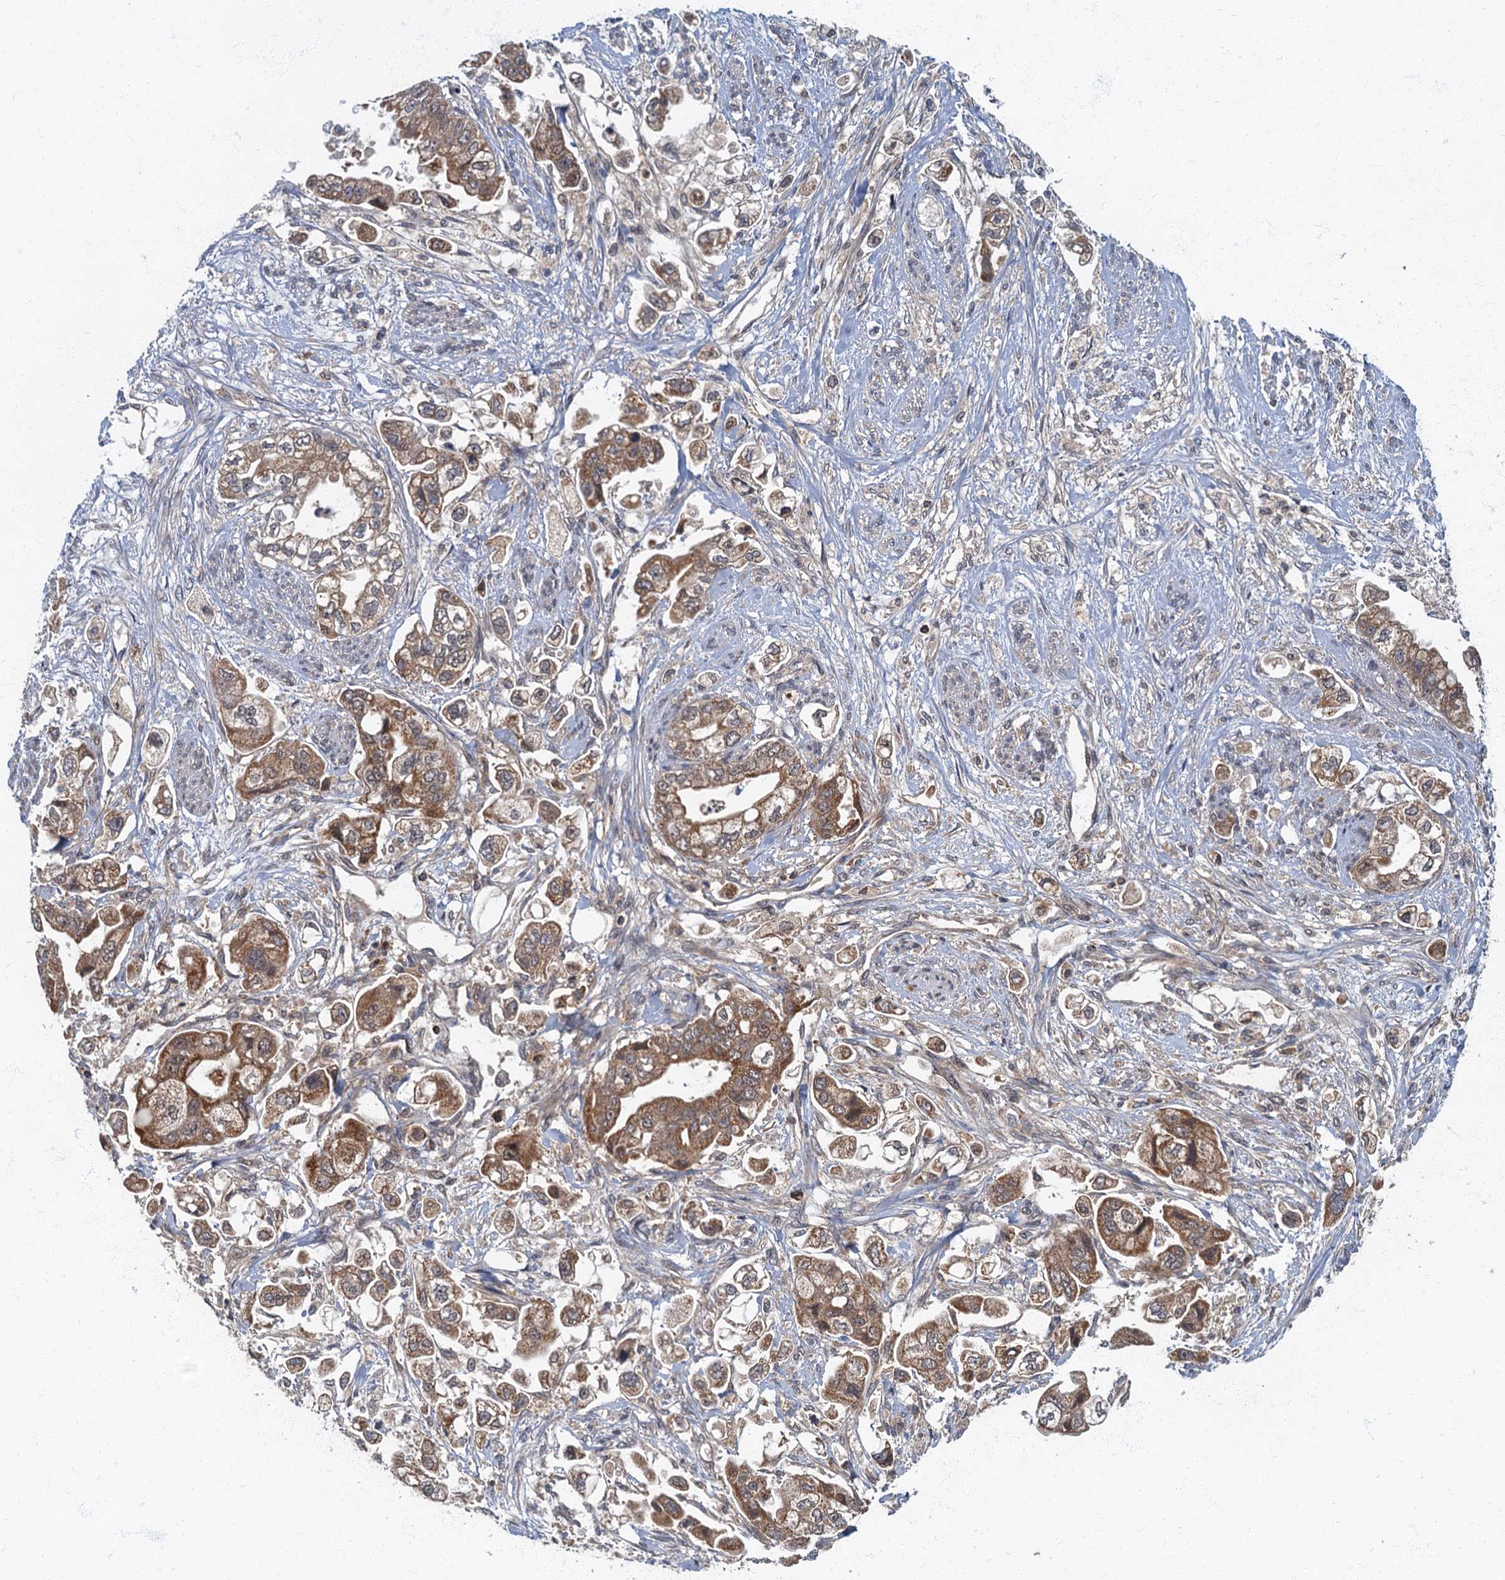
{"staining": {"intensity": "moderate", "quantity": ">75%", "location": "cytoplasmic/membranous"}, "tissue": "stomach cancer", "cell_type": "Tumor cells", "image_type": "cancer", "snomed": [{"axis": "morphology", "description": "Adenocarcinoma, NOS"}, {"axis": "topography", "description": "Stomach"}], "caption": "Human stomach cancer (adenocarcinoma) stained for a protein (brown) demonstrates moderate cytoplasmic/membranous positive positivity in approximately >75% of tumor cells.", "gene": "SLC11A2", "patient": {"sex": "male", "age": 62}}